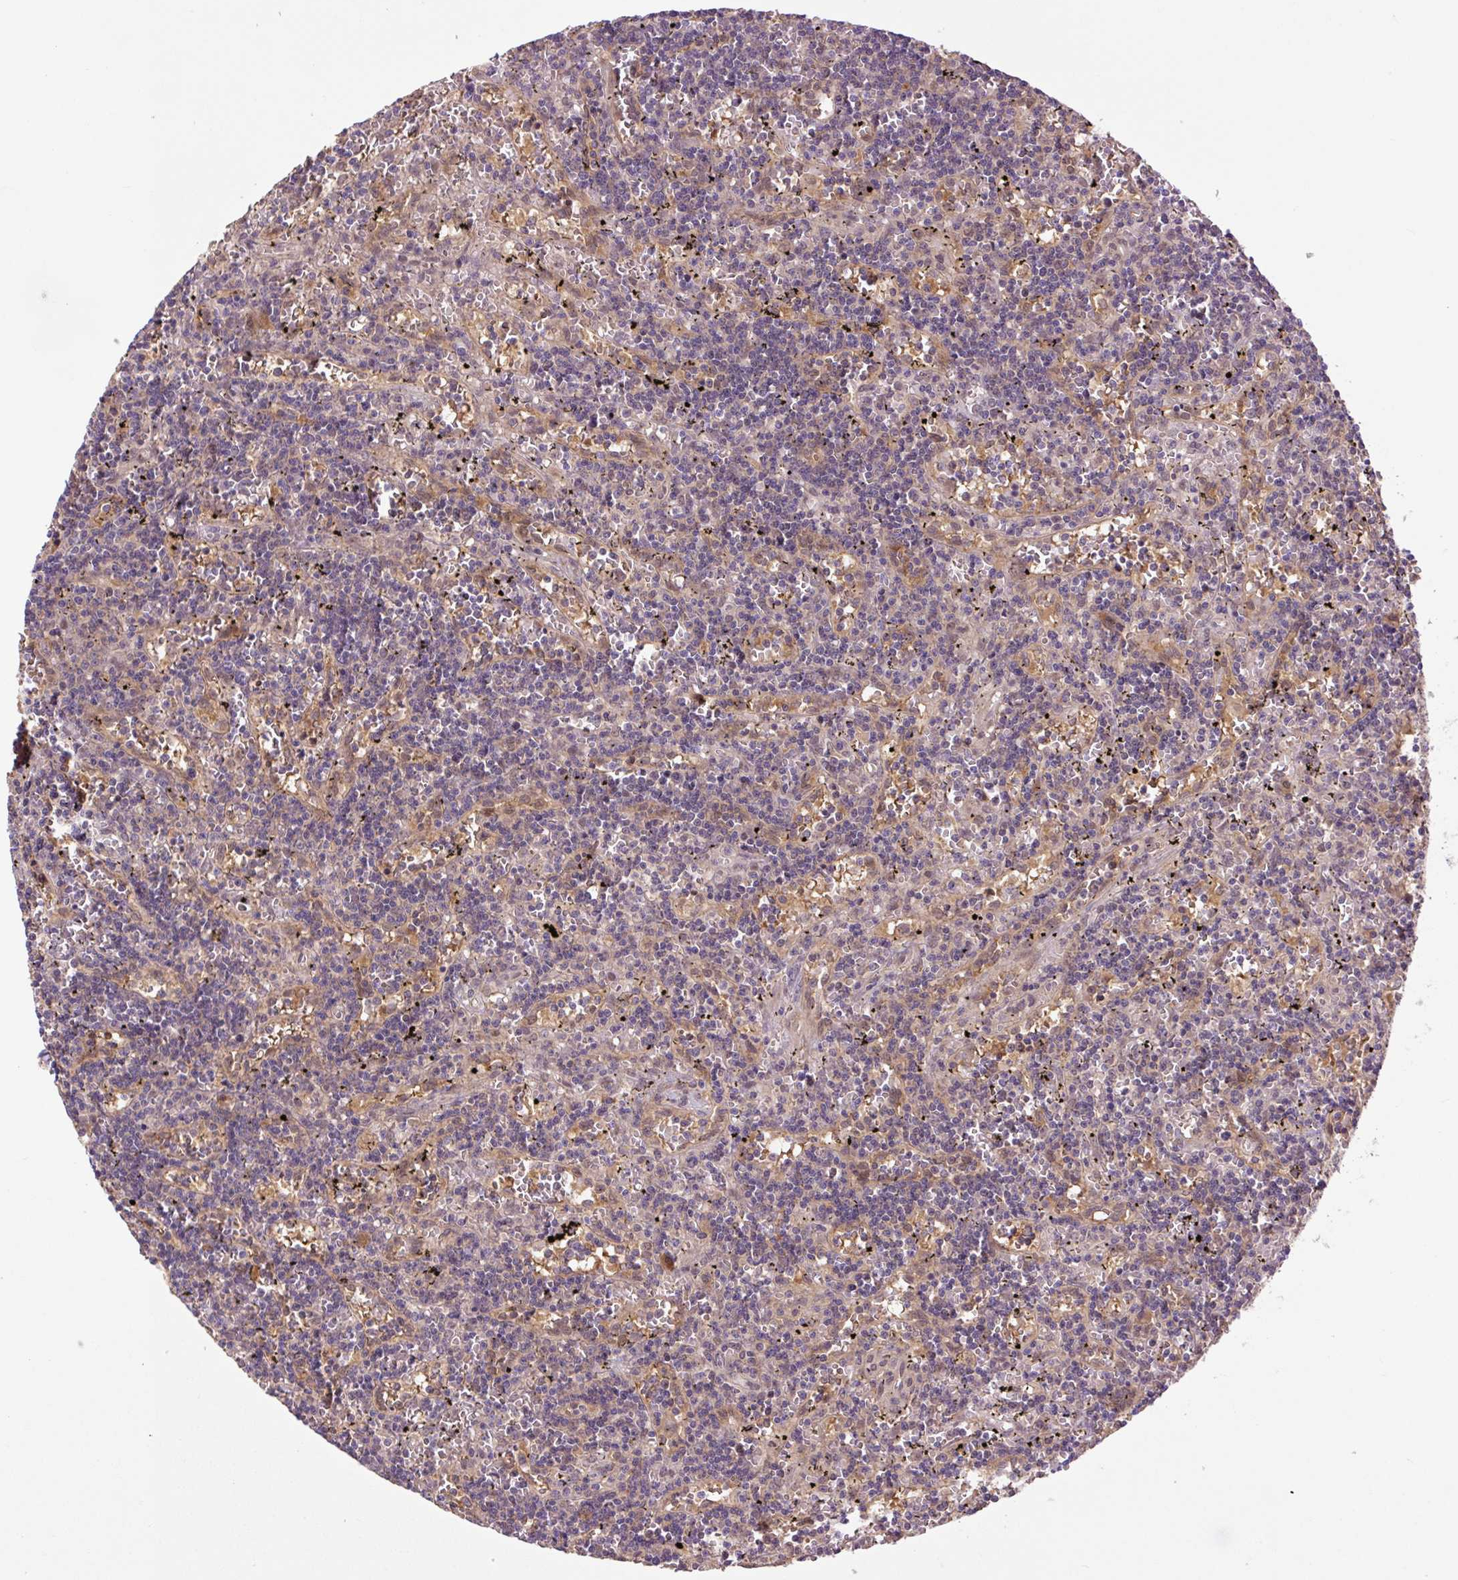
{"staining": {"intensity": "negative", "quantity": "none", "location": "none"}, "tissue": "lymphoma", "cell_type": "Tumor cells", "image_type": "cancer", "snomed": [{"axis": "morphology", "description": "Malignant lymphoma, non-Hodgkin's type, Low grade"}, {"axis": "topography", "description": "Spleen"}], "caption": "DAB immunohistochemical staining of human lymphoma displays no significant positivity in tumor cells. The staining was performed using DAB (3,3'-diaminobenzidine) to visualize the protein expression in brown, while the nuclei were stained in blue with hematoxylin (Magnification: 20x).", "gene": "TPT1", "patient": {"sex": "male", "age": 60}}